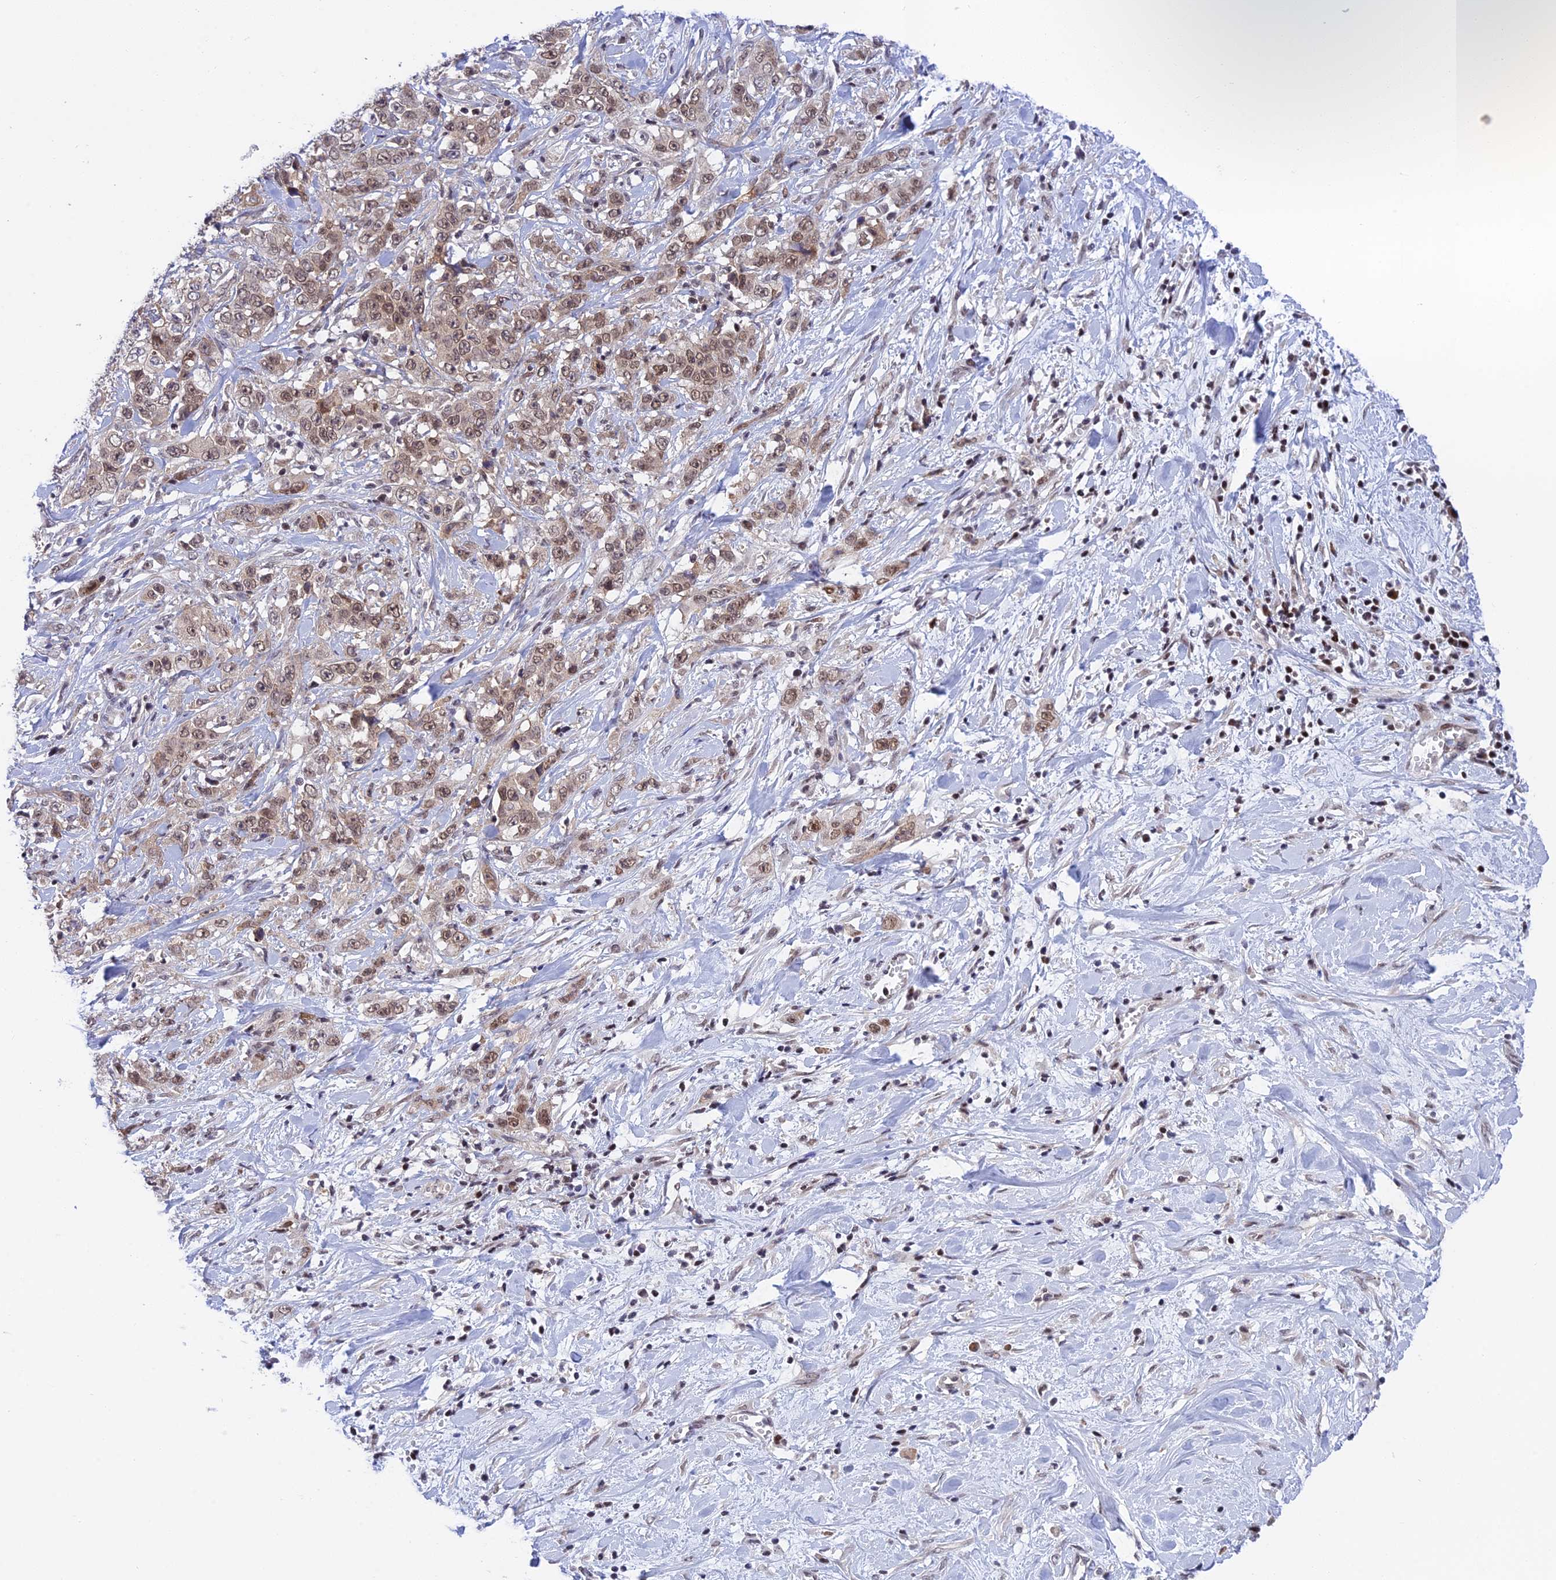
{"staining": {"intensity": "weak", "quantity": ">75%", "location": "cytoplasmic/membranous,nuclear"}, "tissue": "stomach cancer", "cell_type": "Tumor cells", "image_type": "cancer", "snomed": [{"axis": "morphology", "description": "Adenocarcinoma, NOS"}, {"axis": "topography", "description": "Stomach, upper"}], "caption": "Human stomach adenocarcinoma stained with a brown dye exhibits weak cytoplasmic/membranous and nuclear positive expression in about >75% of tumor cells.", "gene": "TCEA1", "patient": {"sex": "male", "age": 62}}